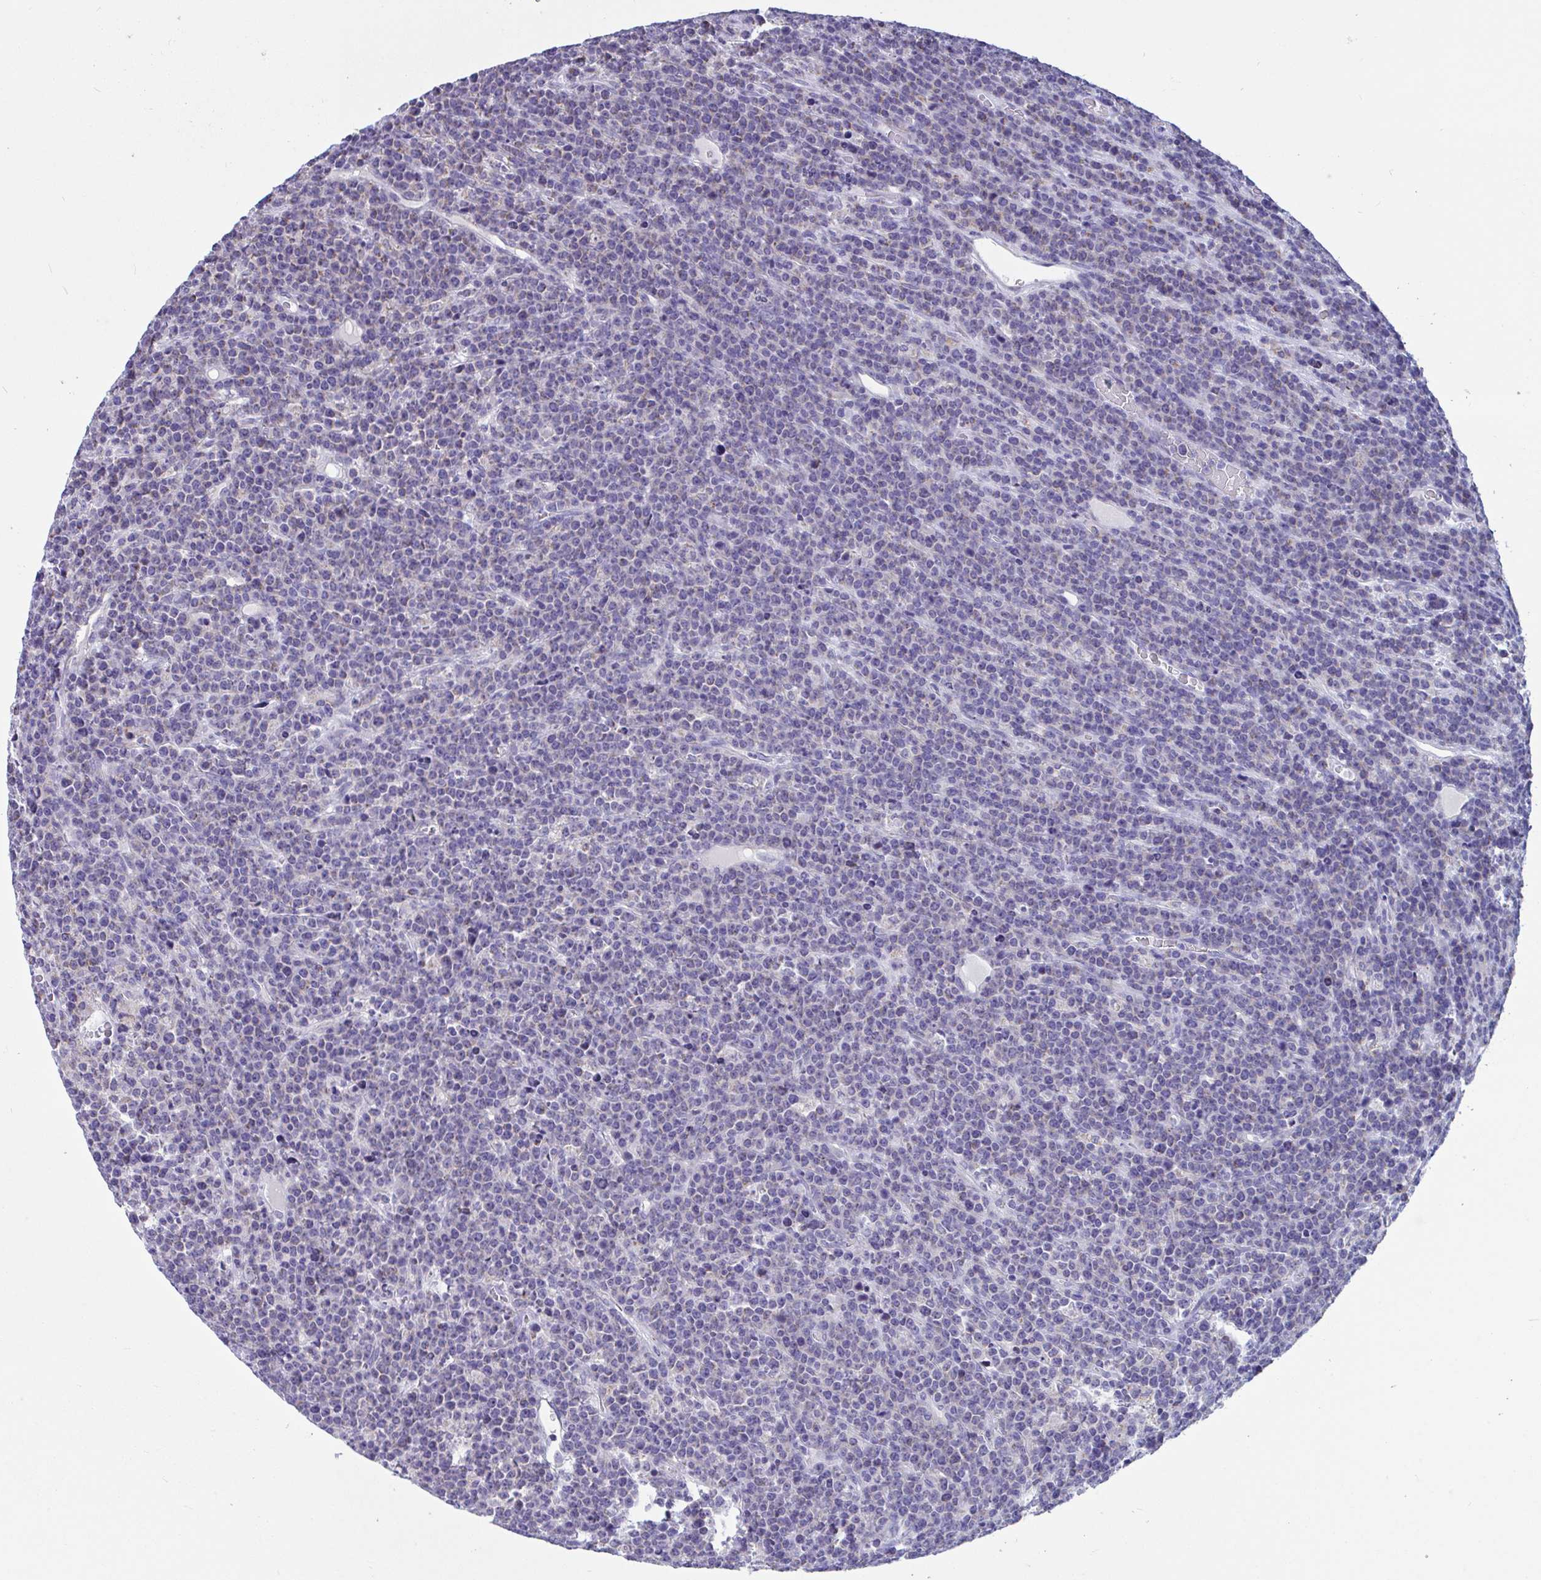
{"staining": {"intensity": "weak", "quantity": "<25%", "location": "cytoplasmic/membranous"}, "tissue": "lymphoma", "cell_type": "Tumor cells", "image_type": "cancer", "snomed": [{"axis": "morphology", "description": "Malignant lymphoma, non-Hodgkin's type, High grade"}, {"axis": "topography", "description": "Ovary"}], "caption": "High power microscopy micrograph of an IHC photomicrograph of lymphoma, revealing no significant staining in tumor cells. The staining is performed using DAB brown chromogen with nuclei counter-stained in using hematoxylin.", "gene": "OR13A1", "patient": {"sex": "female", "age": 56}}